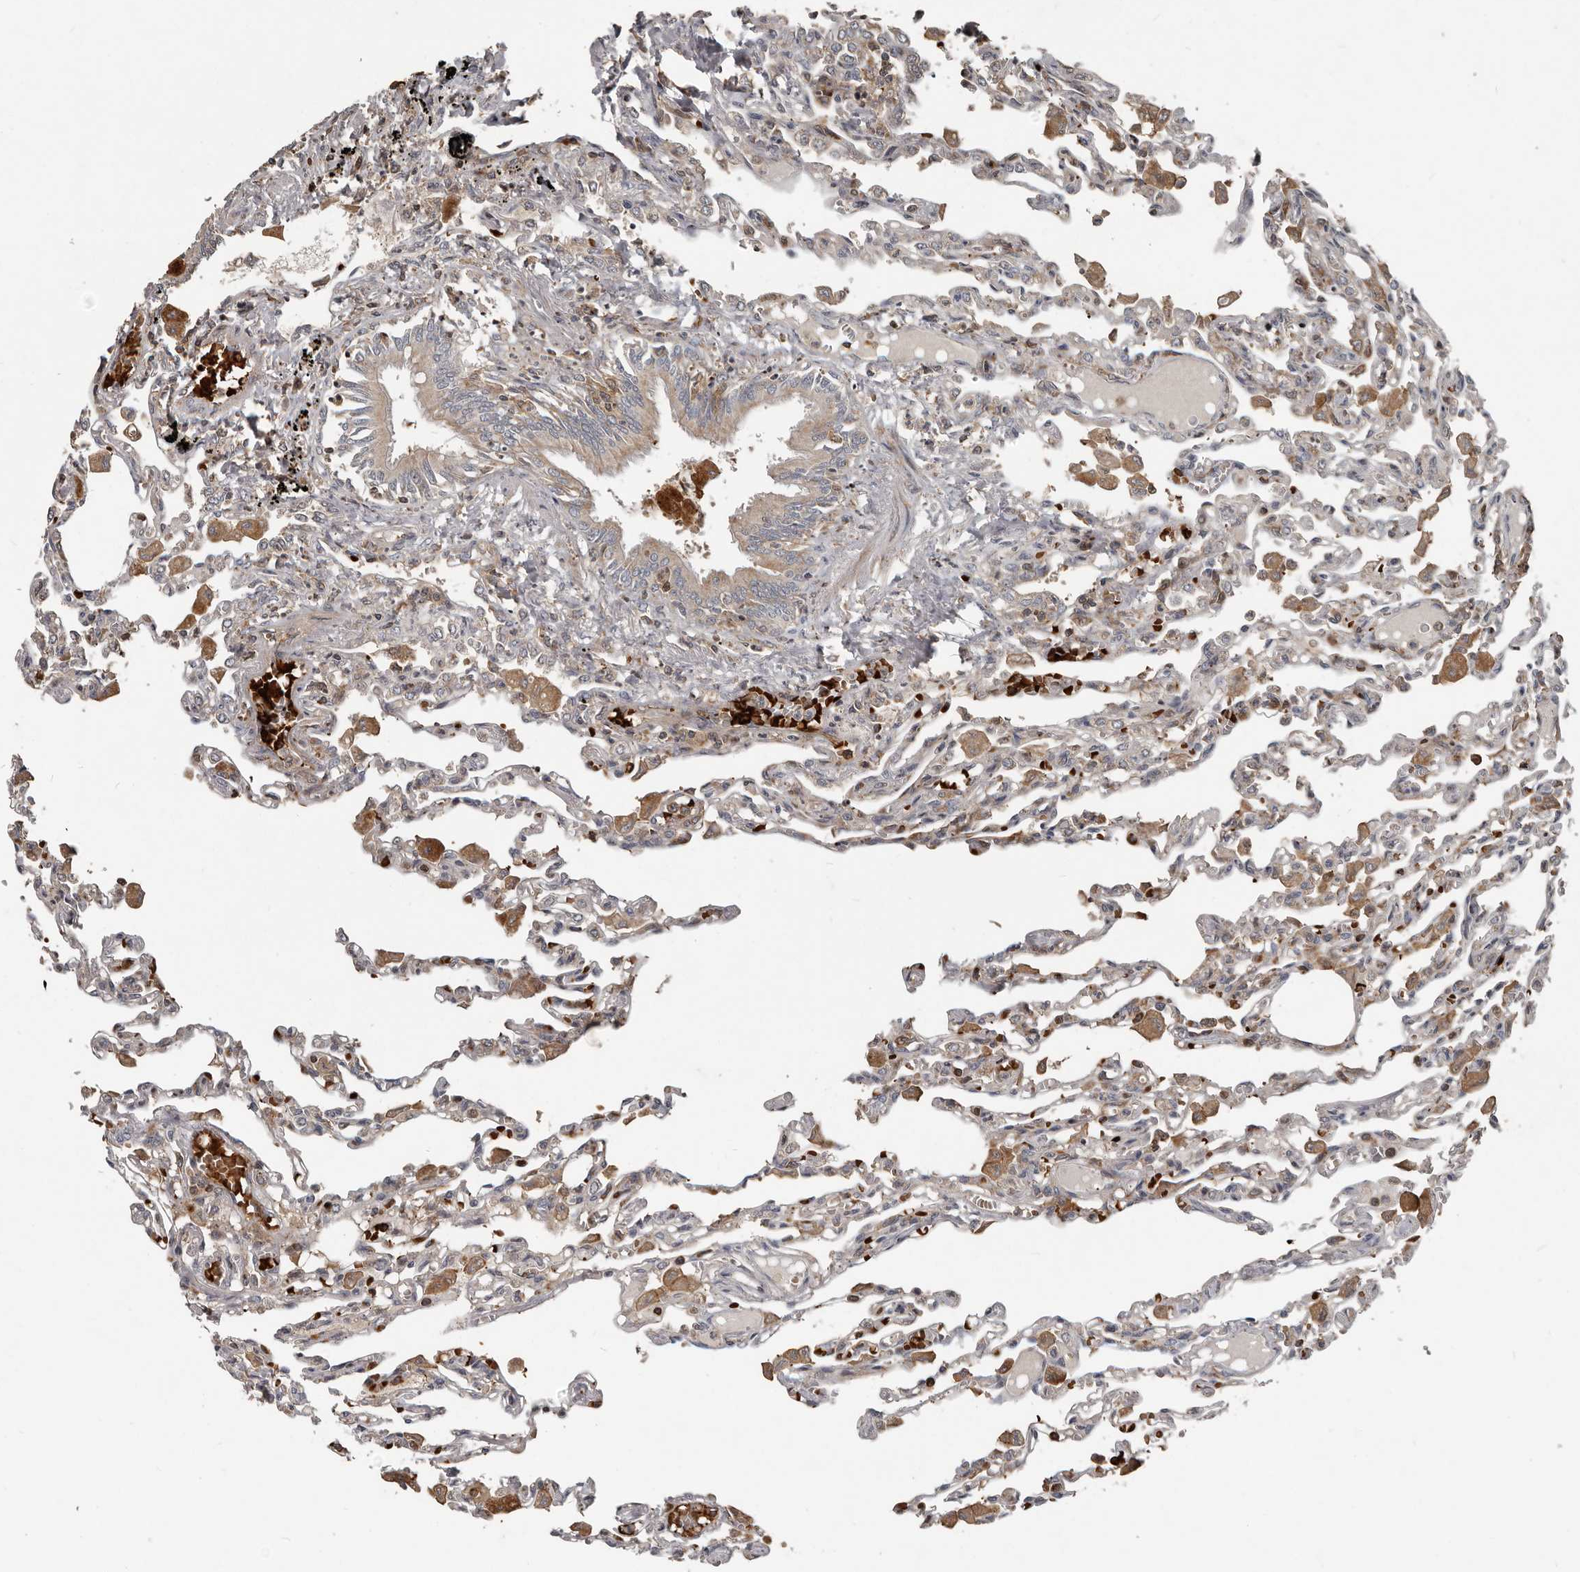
{"staining": {"intensity": "weak", "quantity": "<25%", "location": "cytoplasmic/membranous"}, "tissue": "lung", "cell_type": "Alveolar cells", "image_type": "normal", "snomed": [{"axis": "morphology", "description": "Normal tissue, NOS"}, {"axis": "topography", "description": "Bronchus"}, {"axis": "topography", "description": "Lung"}], "caption": "This is an IHC histopathology image of normal lung. There is no staining in alveolar cells.", "gene": "FBXO31", "patient": {"sex": "female", "age": 49}}